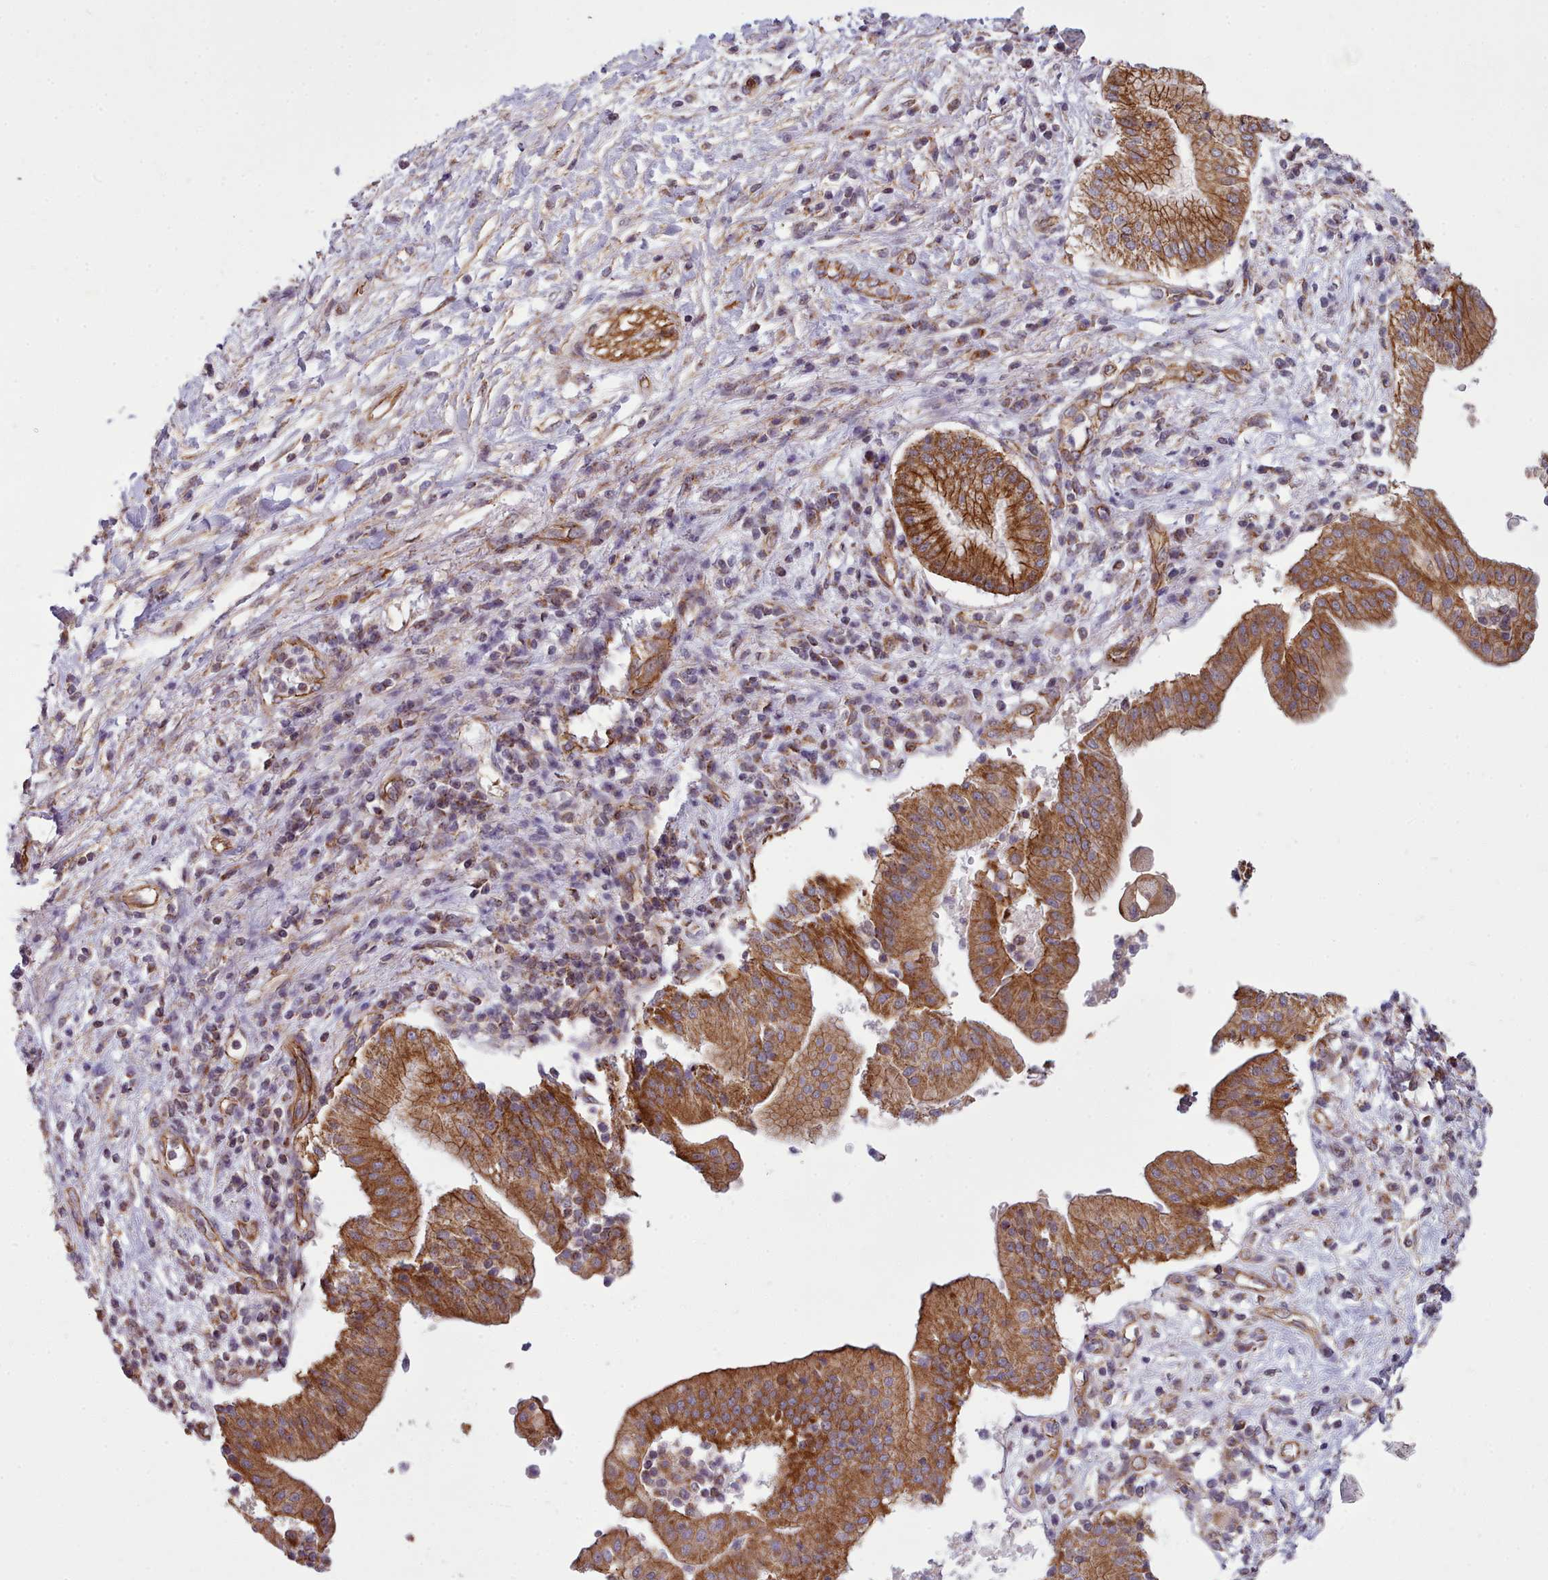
{"staining": {"intensity": "strong", "quantity": ">75%", "location": "cytoplasmic/membranous"}, "tissue": "pancreatic cancer", "cell_type": "Tumor cells", "image_type": "cancer", "snomed": [{"axis": "morphology", "description": "Adenocarcinoma, NOS"}, {"axis": "topography", "description": "Pancreas"}], "caption": "Strong cytoplasmic/membranous protein staining is present in about >75% of tumor cells in pancreatic cancer (adenocarcinoma).", "gene": "MRPL46", "patient": {"sex": "male", "age": 68}}